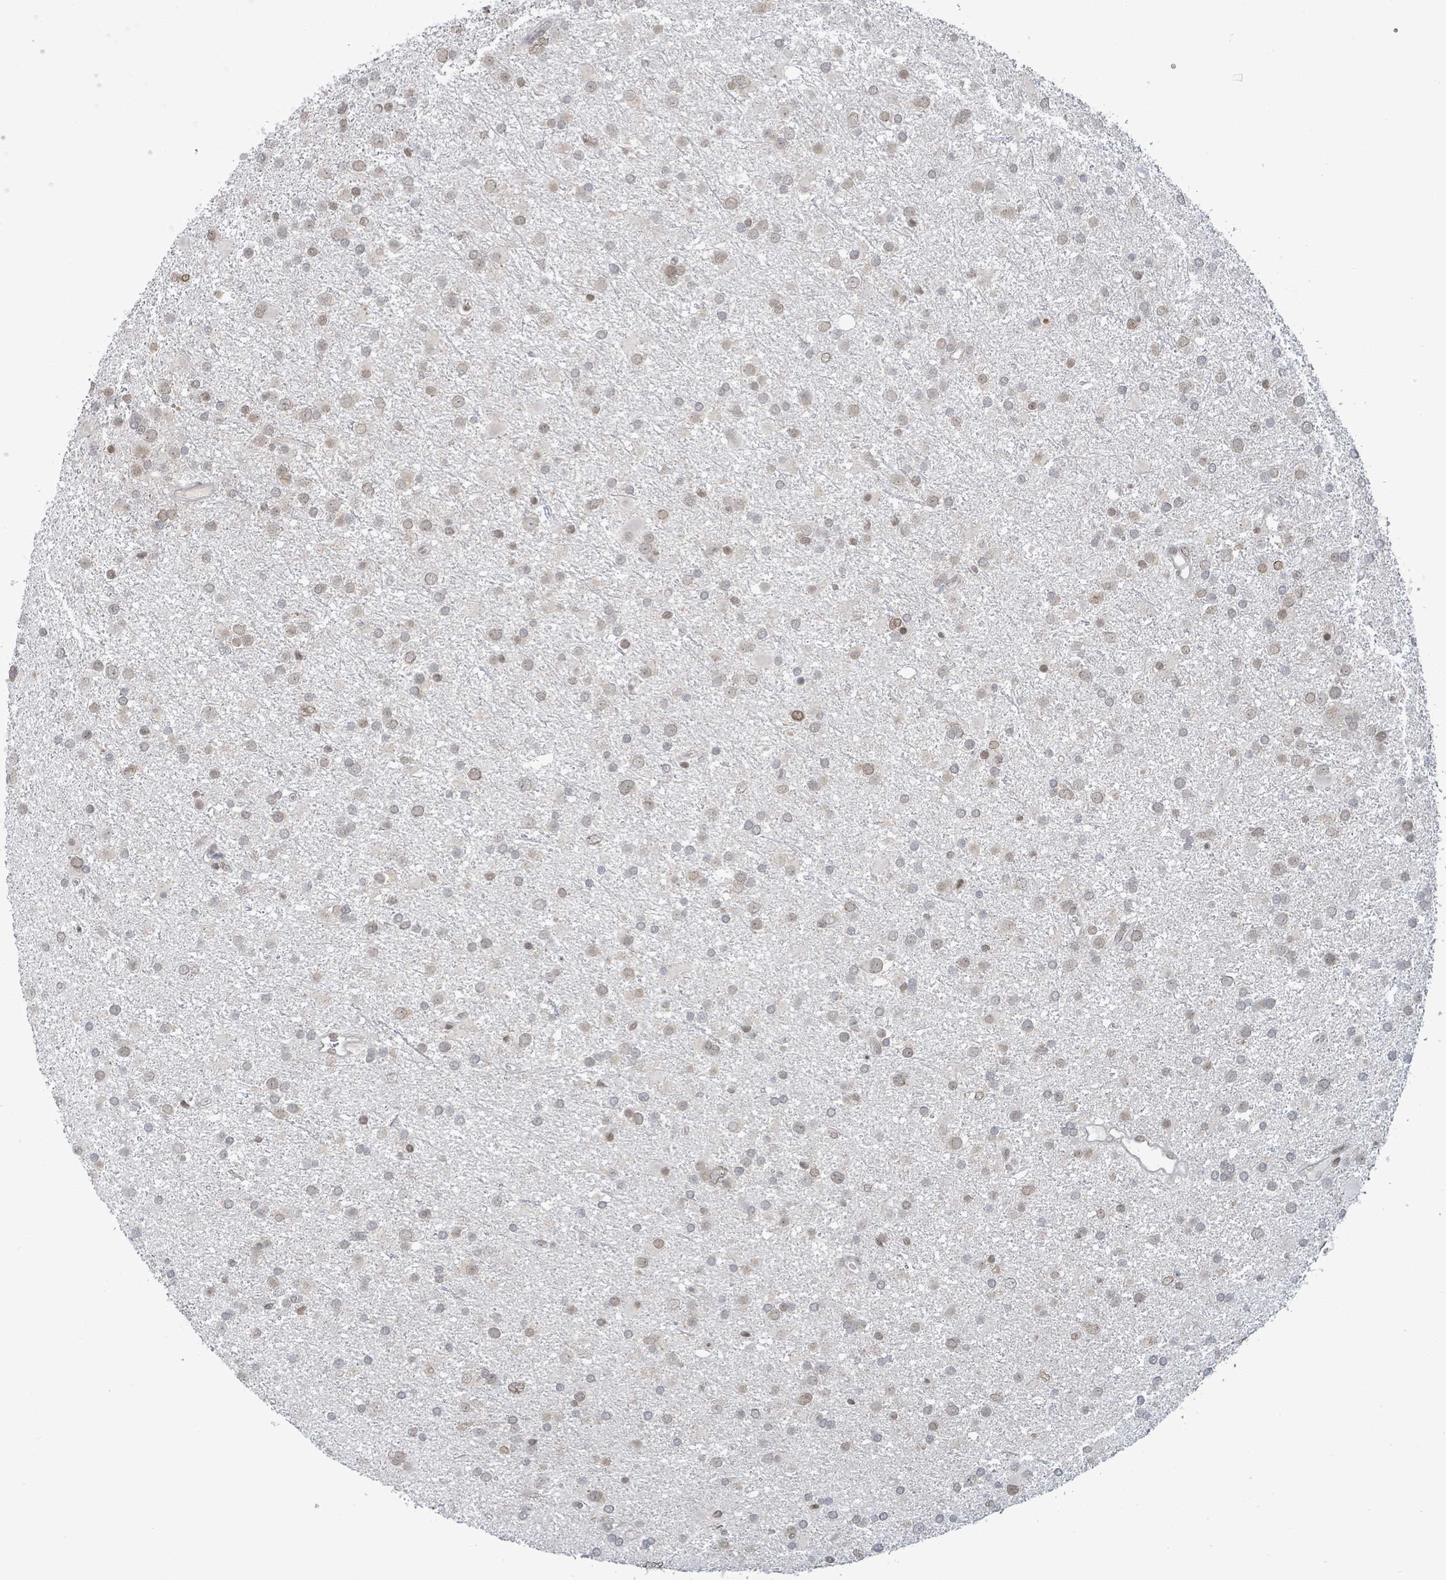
{"staining": {"intensity": "weak", "quantity": "25%-75%", "location": "nuclear"}, "tissue": "glioma", "cell_type": "Tumor cells", "image_type": "cancer", "snomed": [{"axis": "morphology", "description": "Glioma, malignant, Low grade"}, {"axis": "topography", "description": "Brain"}], "caption": "Tumor cells show low levels of weak nuclear expression in approximately 25%-75% of cells in malignant glioma (low-grade).", "gene": "SBF2", "patient": {"sex": "female", "age": 32}}